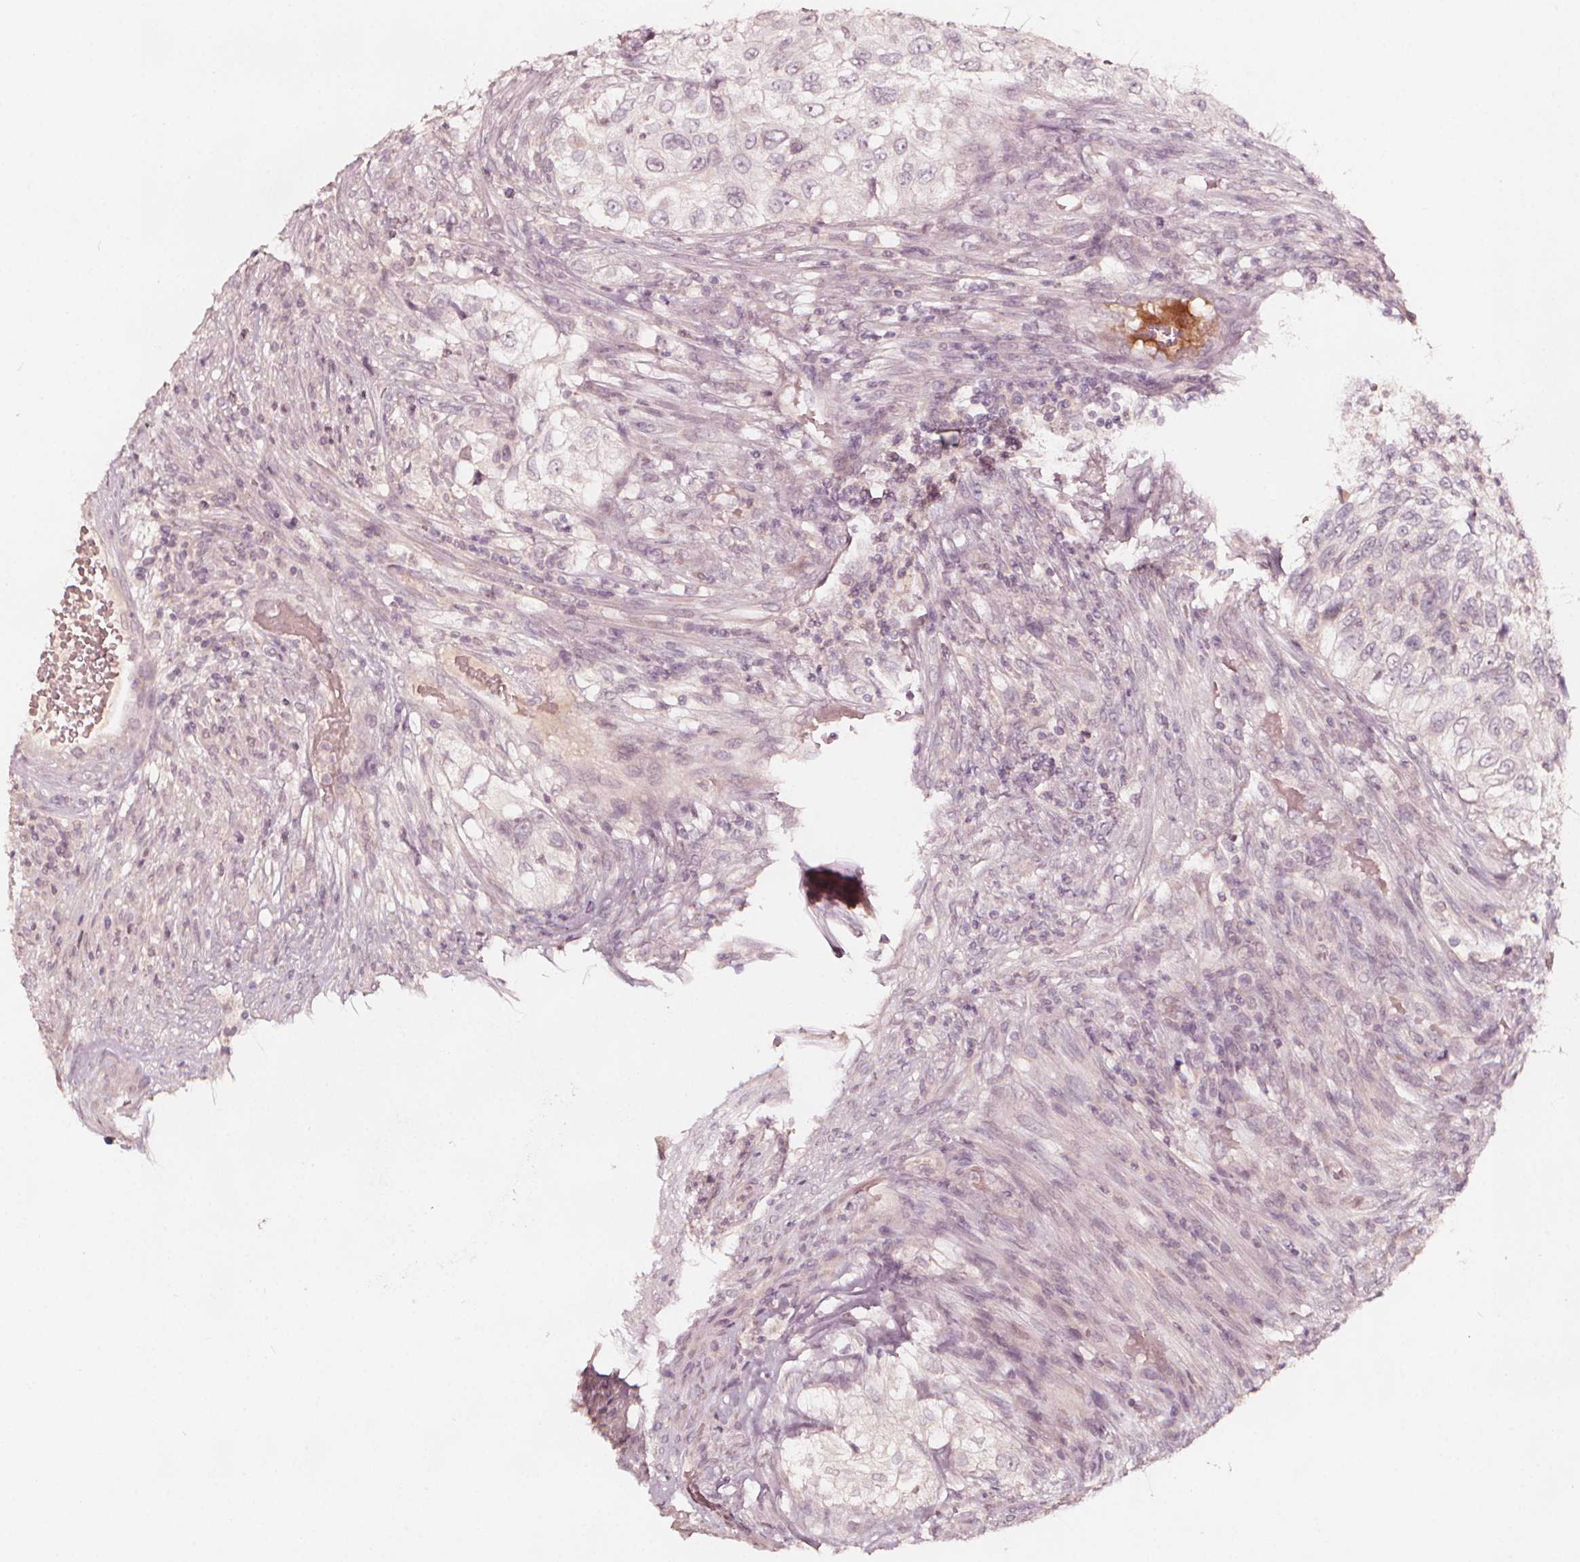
{"staining": {"intensity": "negative", "quantity": "none", "location": "none"}, "tissue": "urothelial cancer", "cell_type": "Tumor cells", "image_type": "cancer", "snomed": [{"axis": "morphology", "description": "Urothelial carcinoma, High grade"}, {"axis": "topography", "description": "Urinary bladder"}], "caption": "Tumor cells are negative for brown protein staining in urothelial carcinoma (high-grade).", "gene": "NPC1L1", "patient": {"sex": "female", "age": 60}}